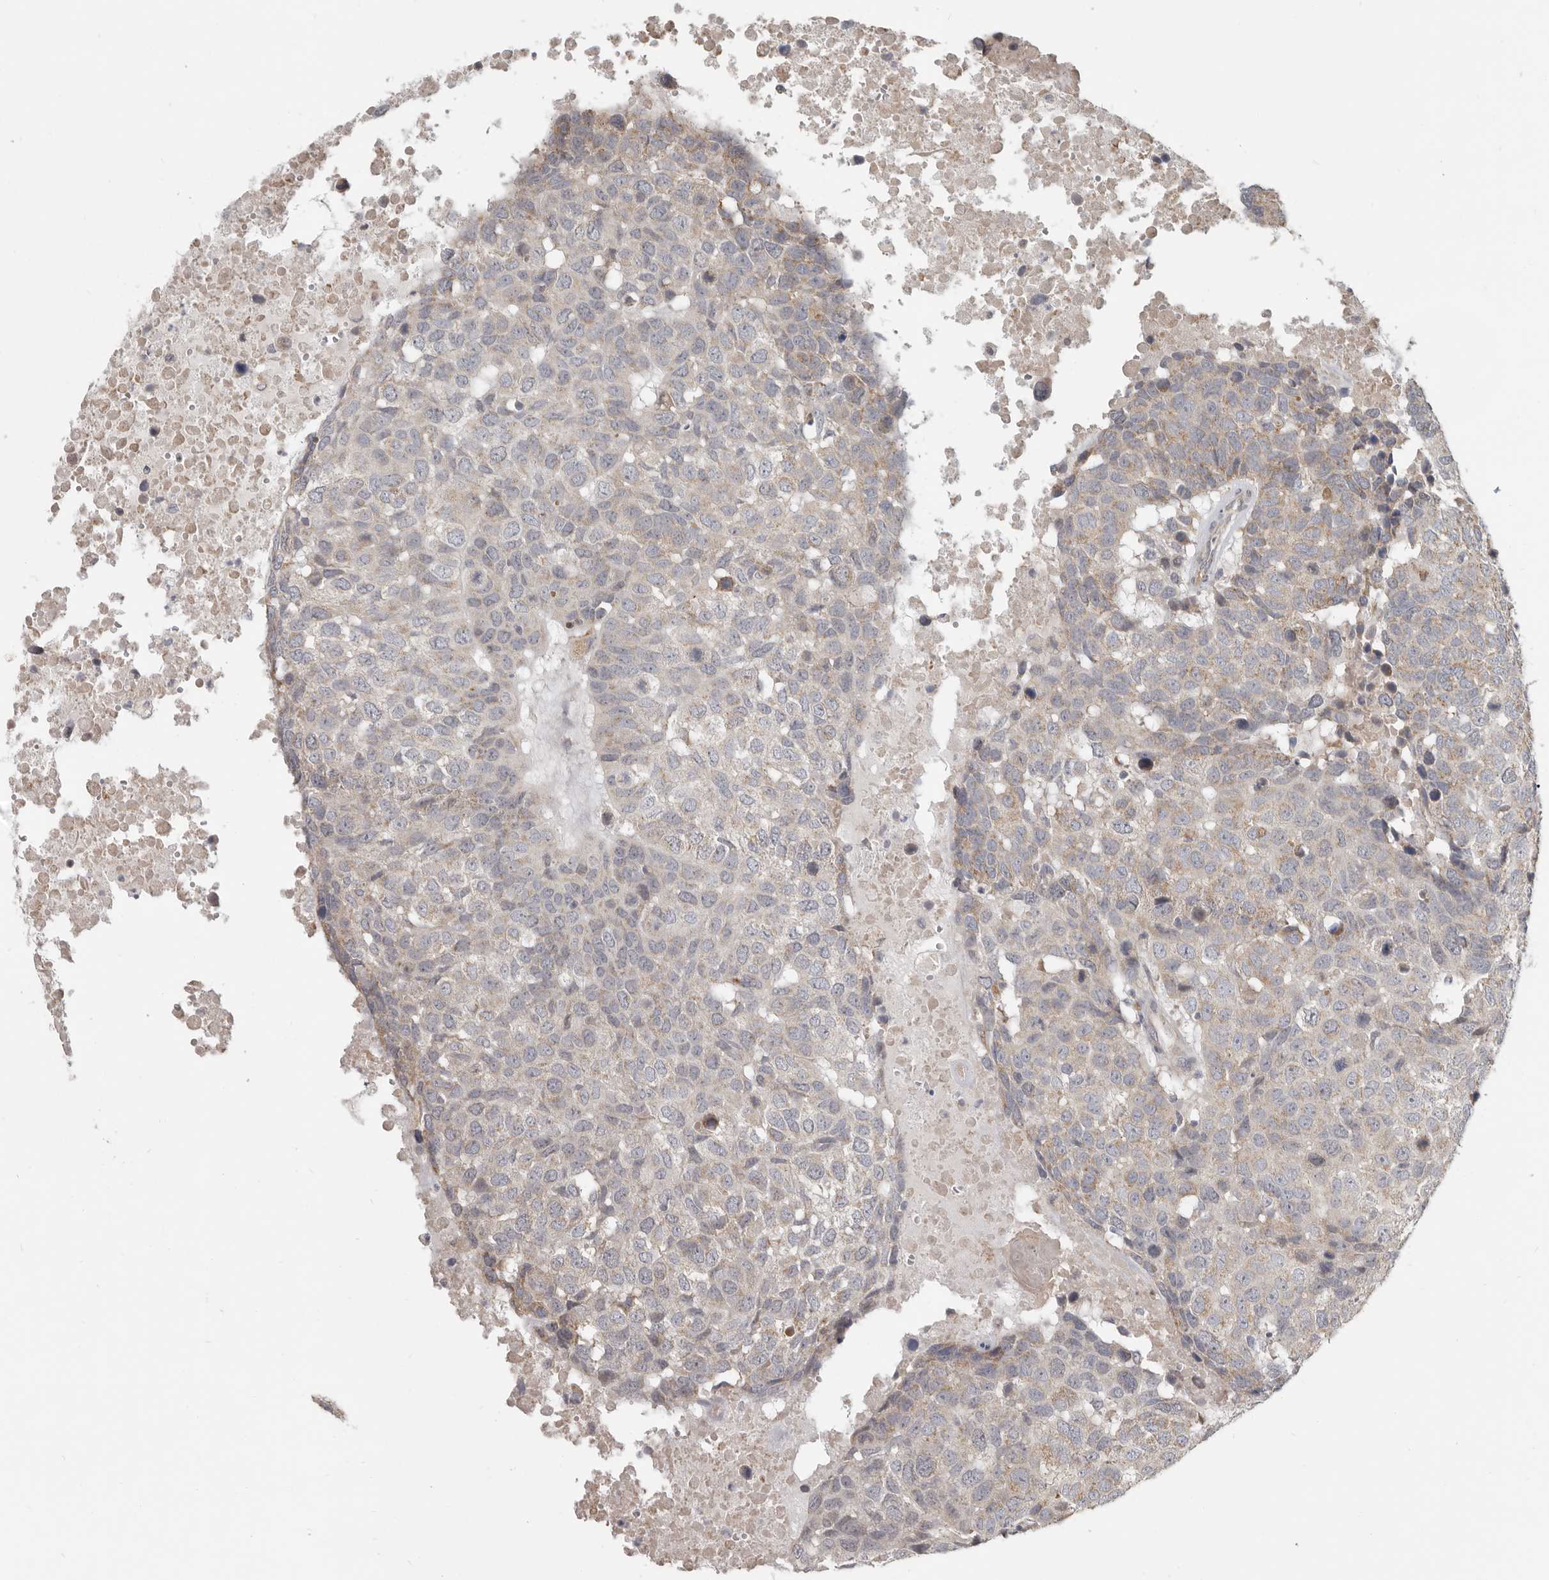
{"staining": {"intensity": "weak", "quantity": "25%-75%", "location": "cytoplasmic/membranous"}, "tissue": "head and neck cancer", "cell_type": "Tumor cells", "image_type": "cancer", "snomed": [{"axis": "morphology", "description": "Squamous cell carcinoma, NOS"}, {"axis": "topography", "description": "Head-Neck"}], "caption": "Immunohistochemistry histopathology image of squamous cell carcinoma (head and neck) stained for a protein (brown), which reveals low levels of weak cytoplasmic/membranous positivity in approximately 25%-75% of tumor cells.", "gene": "UNK", "patient": {"sex": "male", "age": 66}}